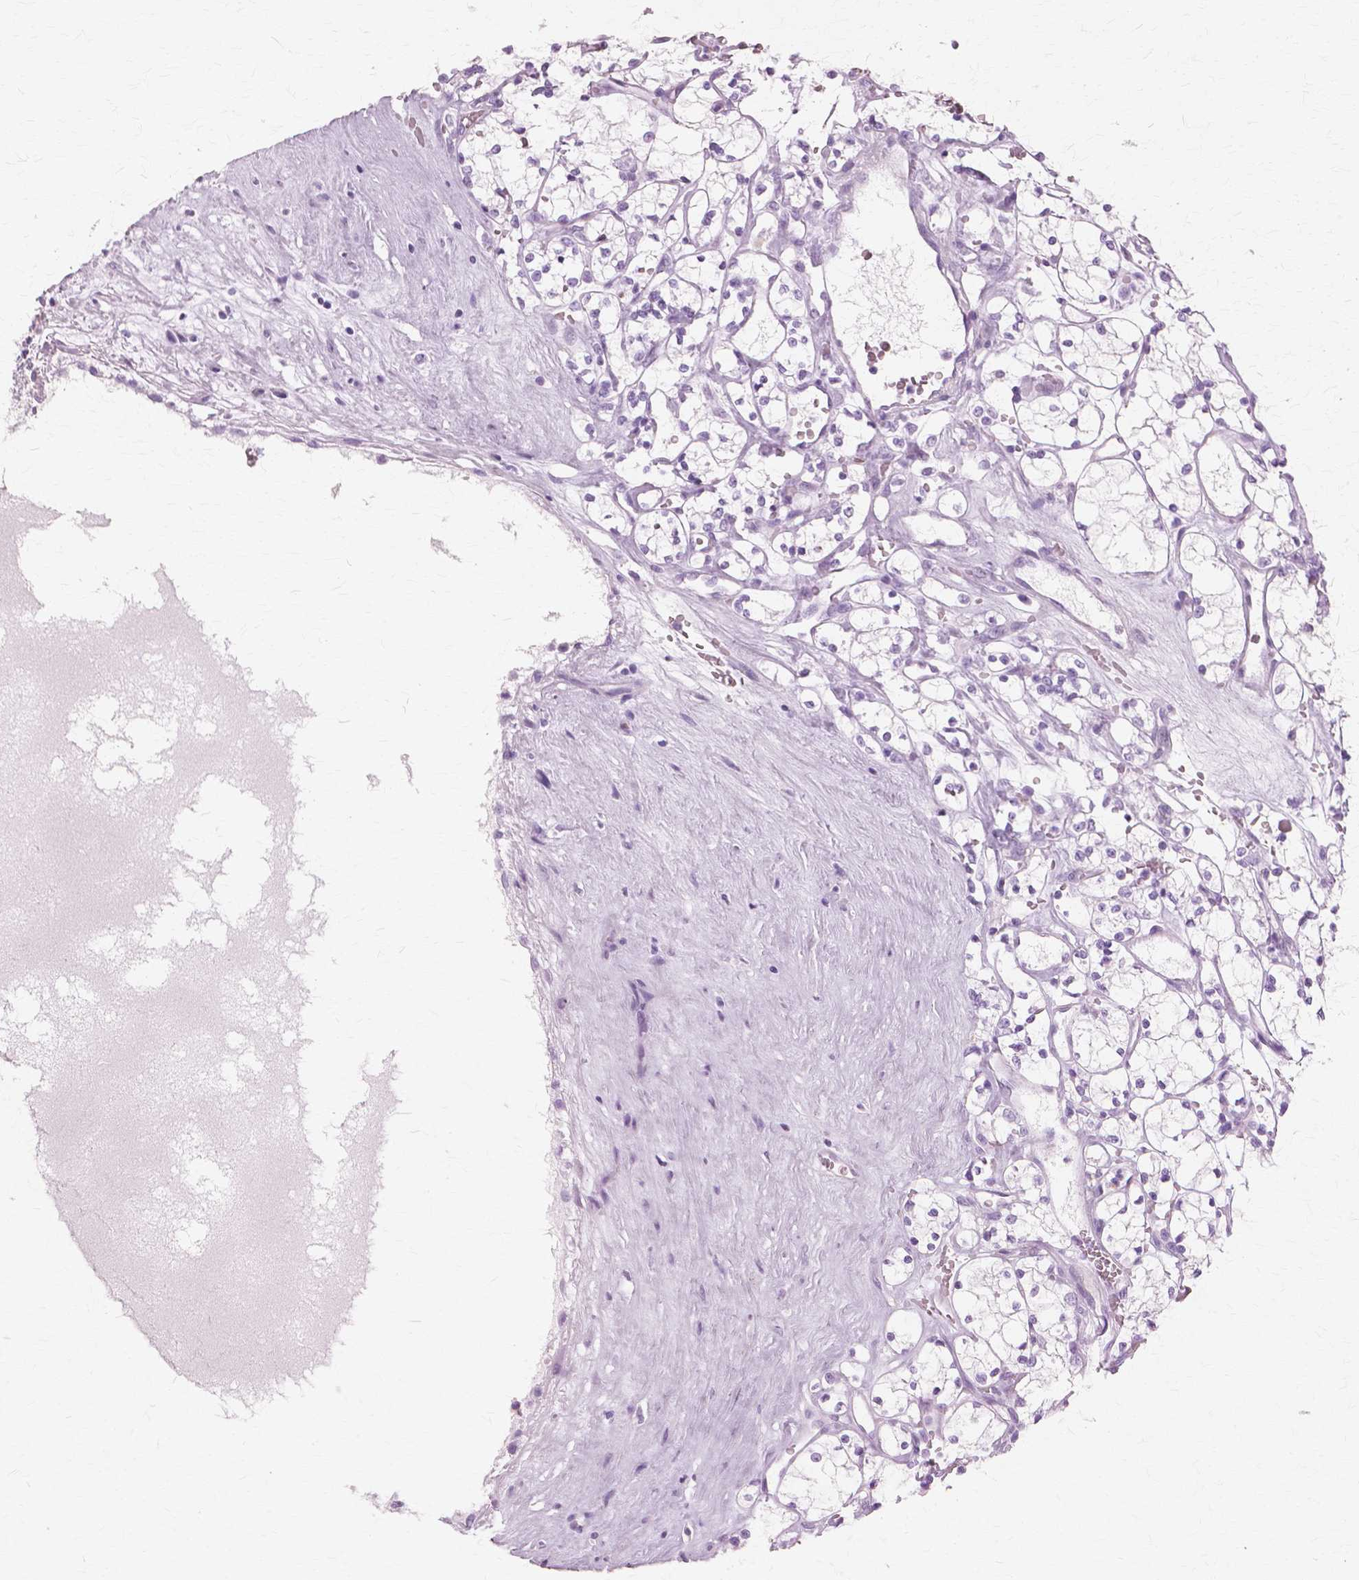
{"staining": {"intensity": "negative", "quantity": "none", "location": "none"}, "tissue": "renal cancer", "cell_type": "Tumor cells", "image_type": "cancer", "snomed": [{"axis": "morphology", "description": "Adenocarcinoma, NOS"}, {"axis": "topography", "description": "Kidney"}], "caption": "This is an IHC micrograph of human adenocarcinoma (renal). There is no expression in tumor cells.", "gene": "SFTPD", "patient": {"sex": "female", "age": 69}}